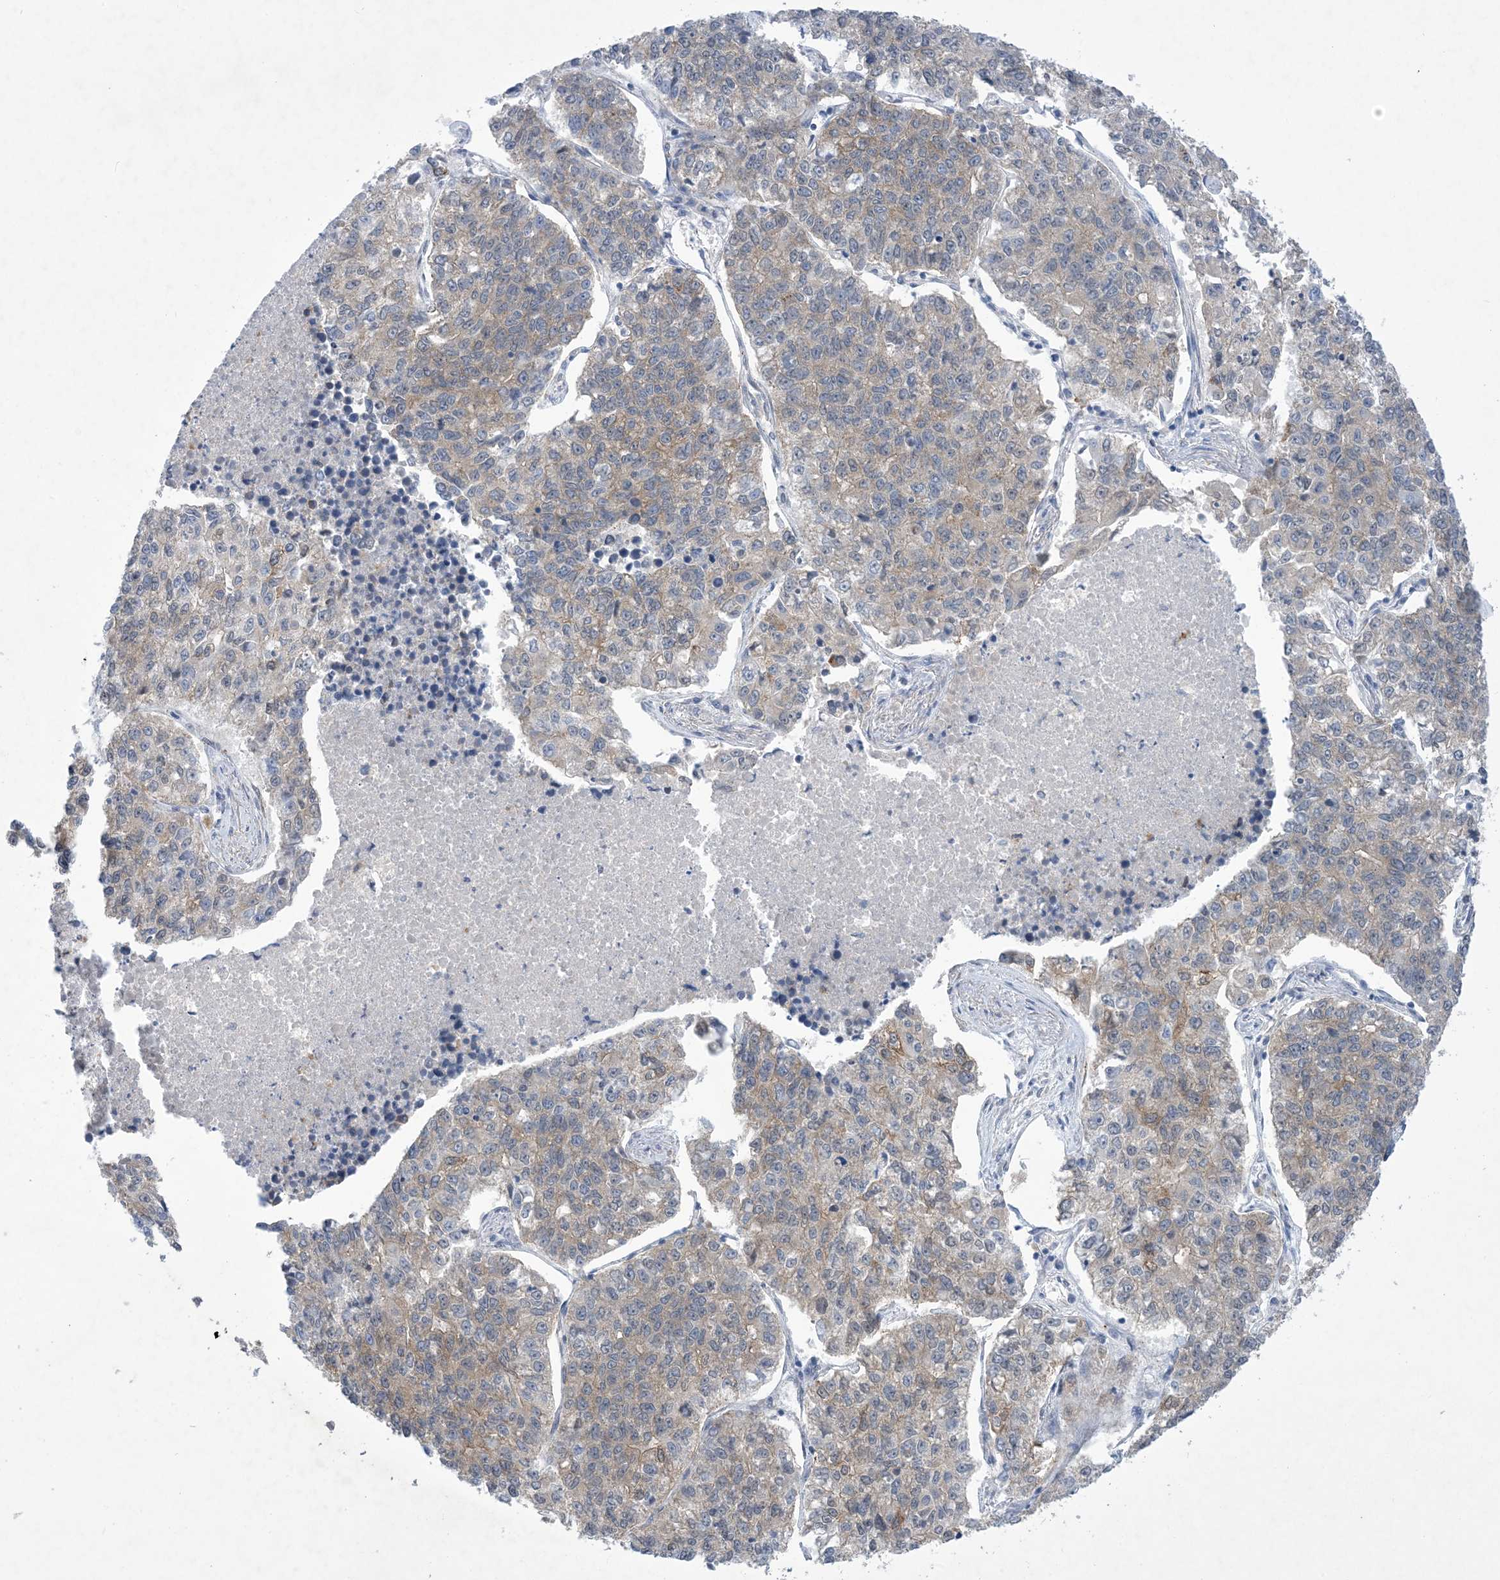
{"staining": {"intensity": "weak", "quantity": ">75%", "location": "cytoplasmic/membranous"}, "tissue": "lung cancer", "cell_type": "Tumor cells", "image_type": "cancer", "snomed": [{"axis": "morphology", "description": "Adenocarcinoma, NOS"}, {"axis": "topography", "description": "Lung"}], "caption": "Immunohistochemical staining of human lung cancer (adenocarcinoma) displays low levels of weak cytoplasmic/membranous positivity in about >75% of tumor cells.", "gene": "EHBP1", "patient": {"sex": "male", "age": 49}}